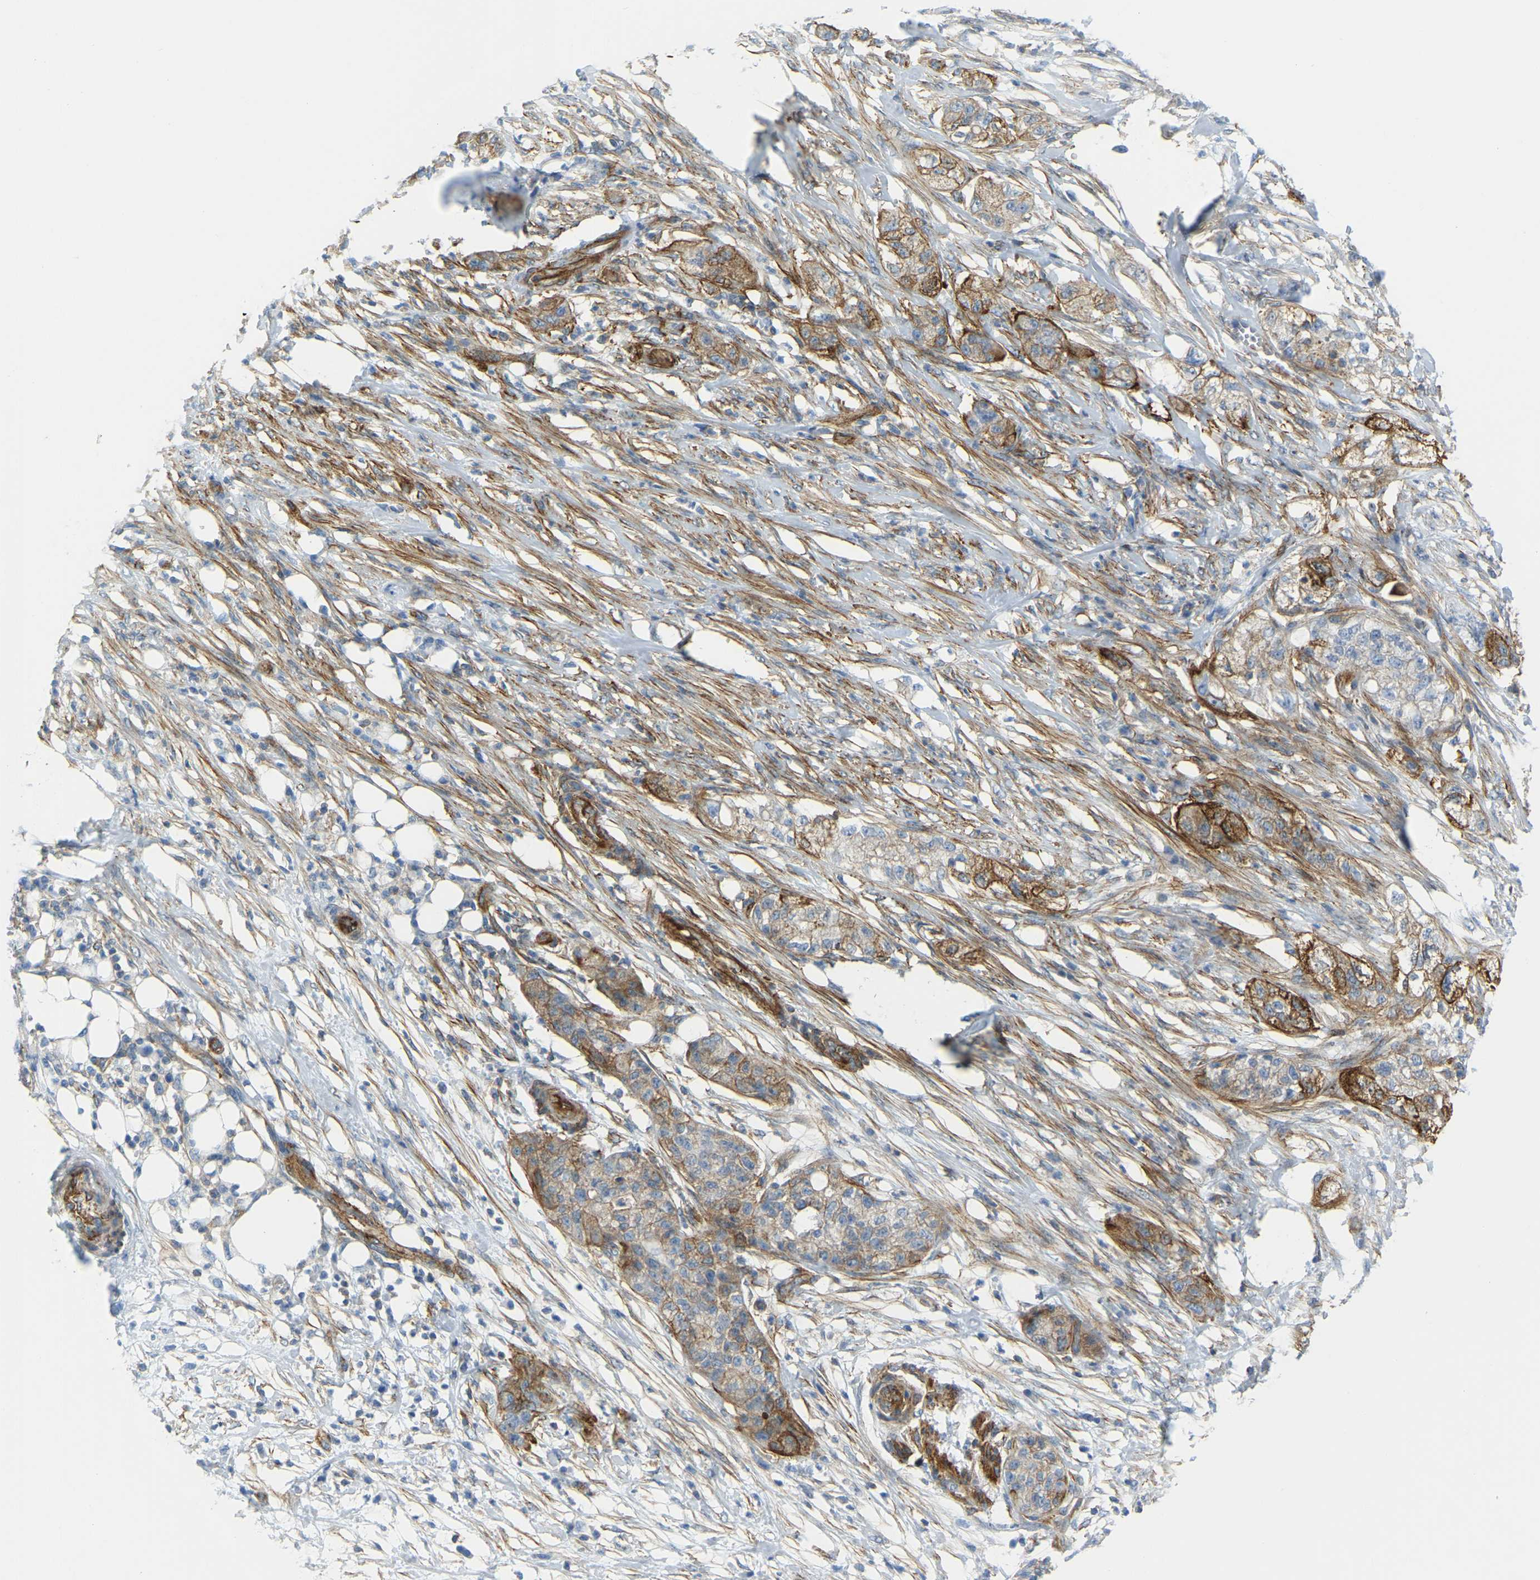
{"staining": {"intensity": "moderate", "quantity": "25%-75%", "location": "cytoplasmic/membranous"}, "tissue": "pancreatic cancer", "cell_type": "Tumor cells", "image_type": "cancer", "snomed": [{"axis": "morphology", "description": "Adenocarcinoma, NOS"}, {"axis": "topography", "description": "Pancreas"}], "caption": "DAB (3,3'-diaminobenzidine) immunohistochemical staining of pancreatic adenocarcinoma reveals moderate cytoplasmic/membranous protein expression in about 25%-75% of tumor cells.", "gene": "MYL3", "patient": {"sex": "female", "age": 78}}